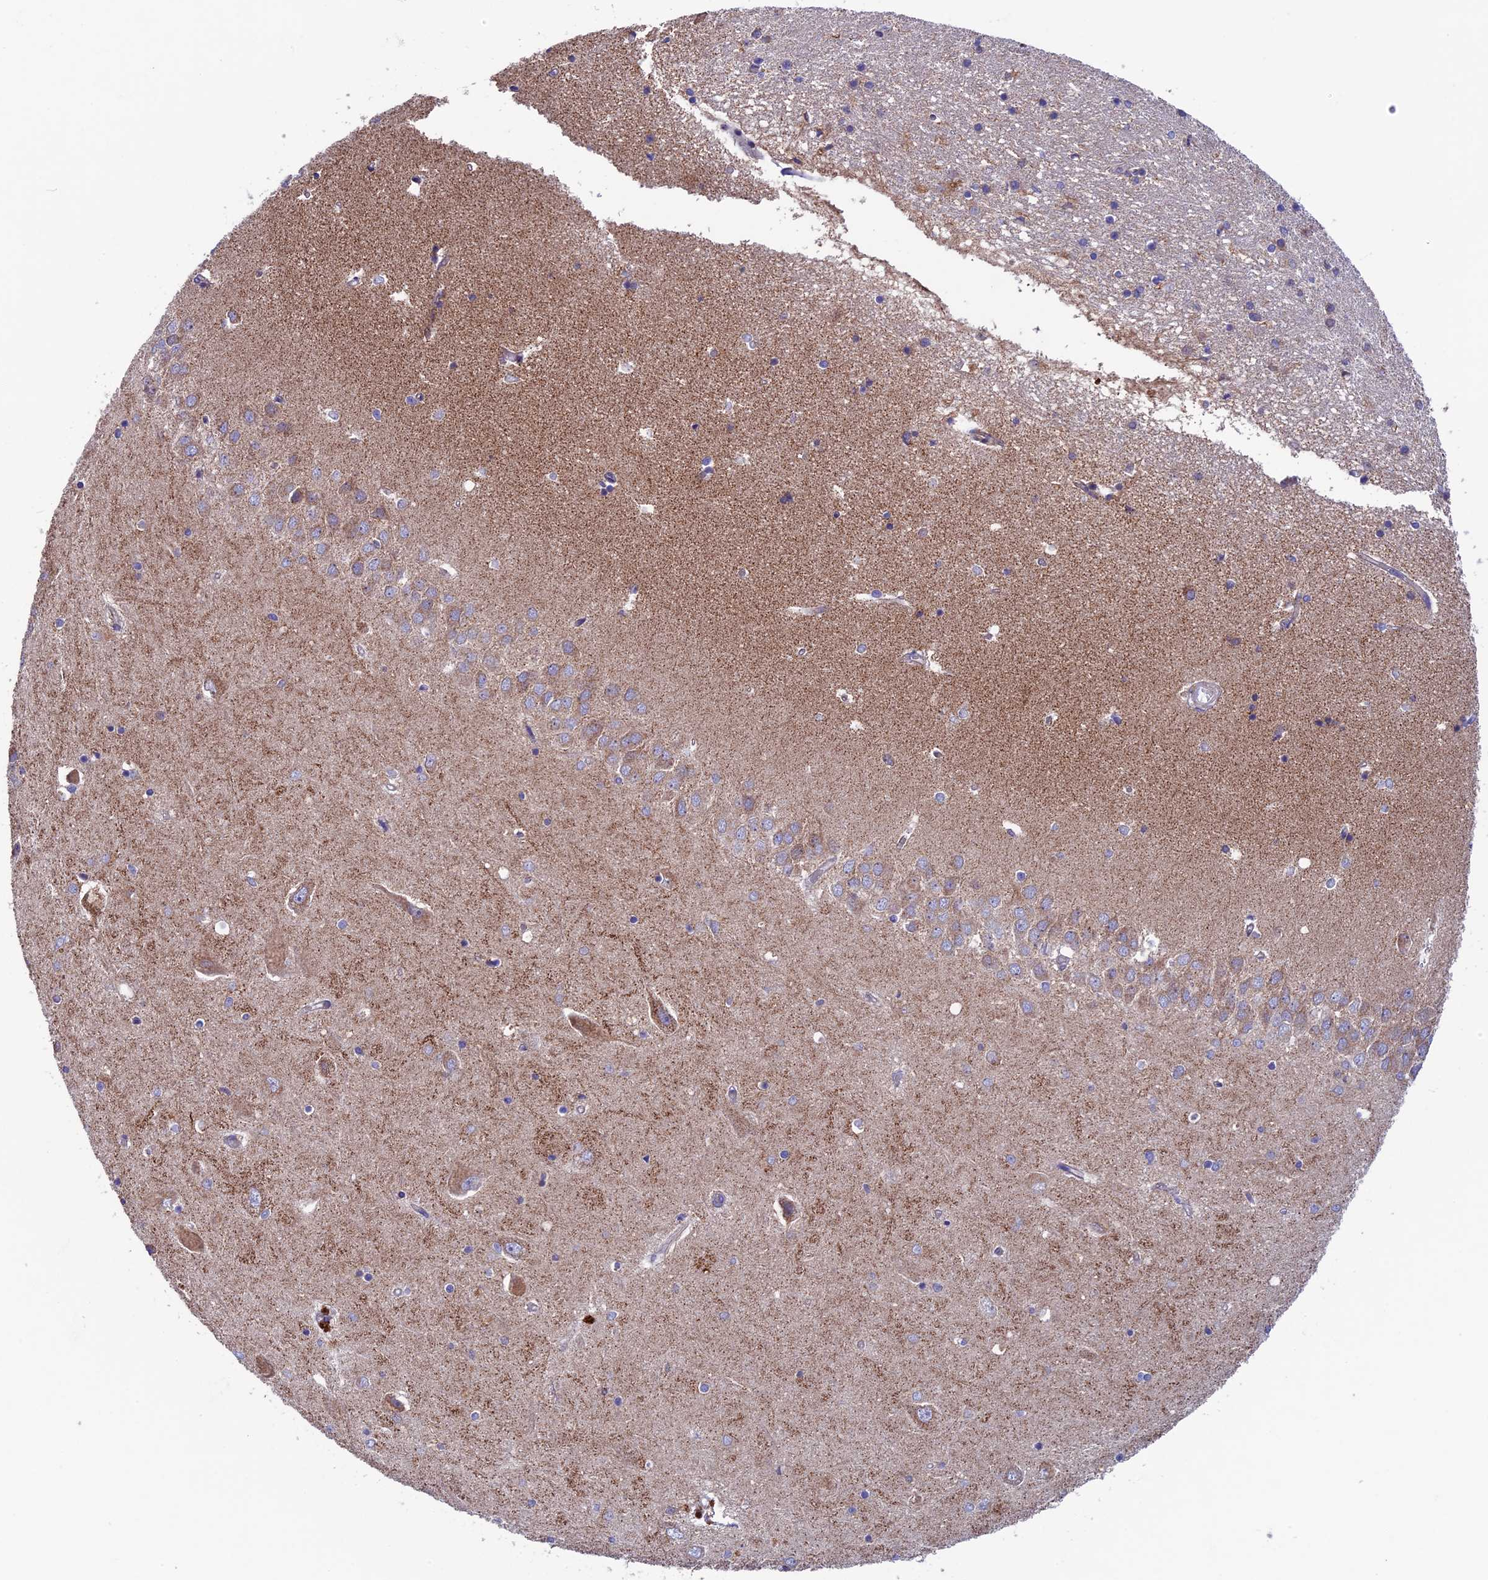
{"staining": {"intensity": "negative", "quantity": "none", "location": "none"}, "tissue": "hippocampus", "cell_type": "Glial cells", "image_type": "normal", "snomed": [{"axis": "morphology", "description": "Normal tissue, NOS"}, {"axis": "topography", "description": "Hippocampus"}], "caption": "A photomicrograph of hippocampus stained for a protein displays no brown staining in glial cells.", "gene": "SLC15A5", "patient": {"sex": "male", "age": 45}}